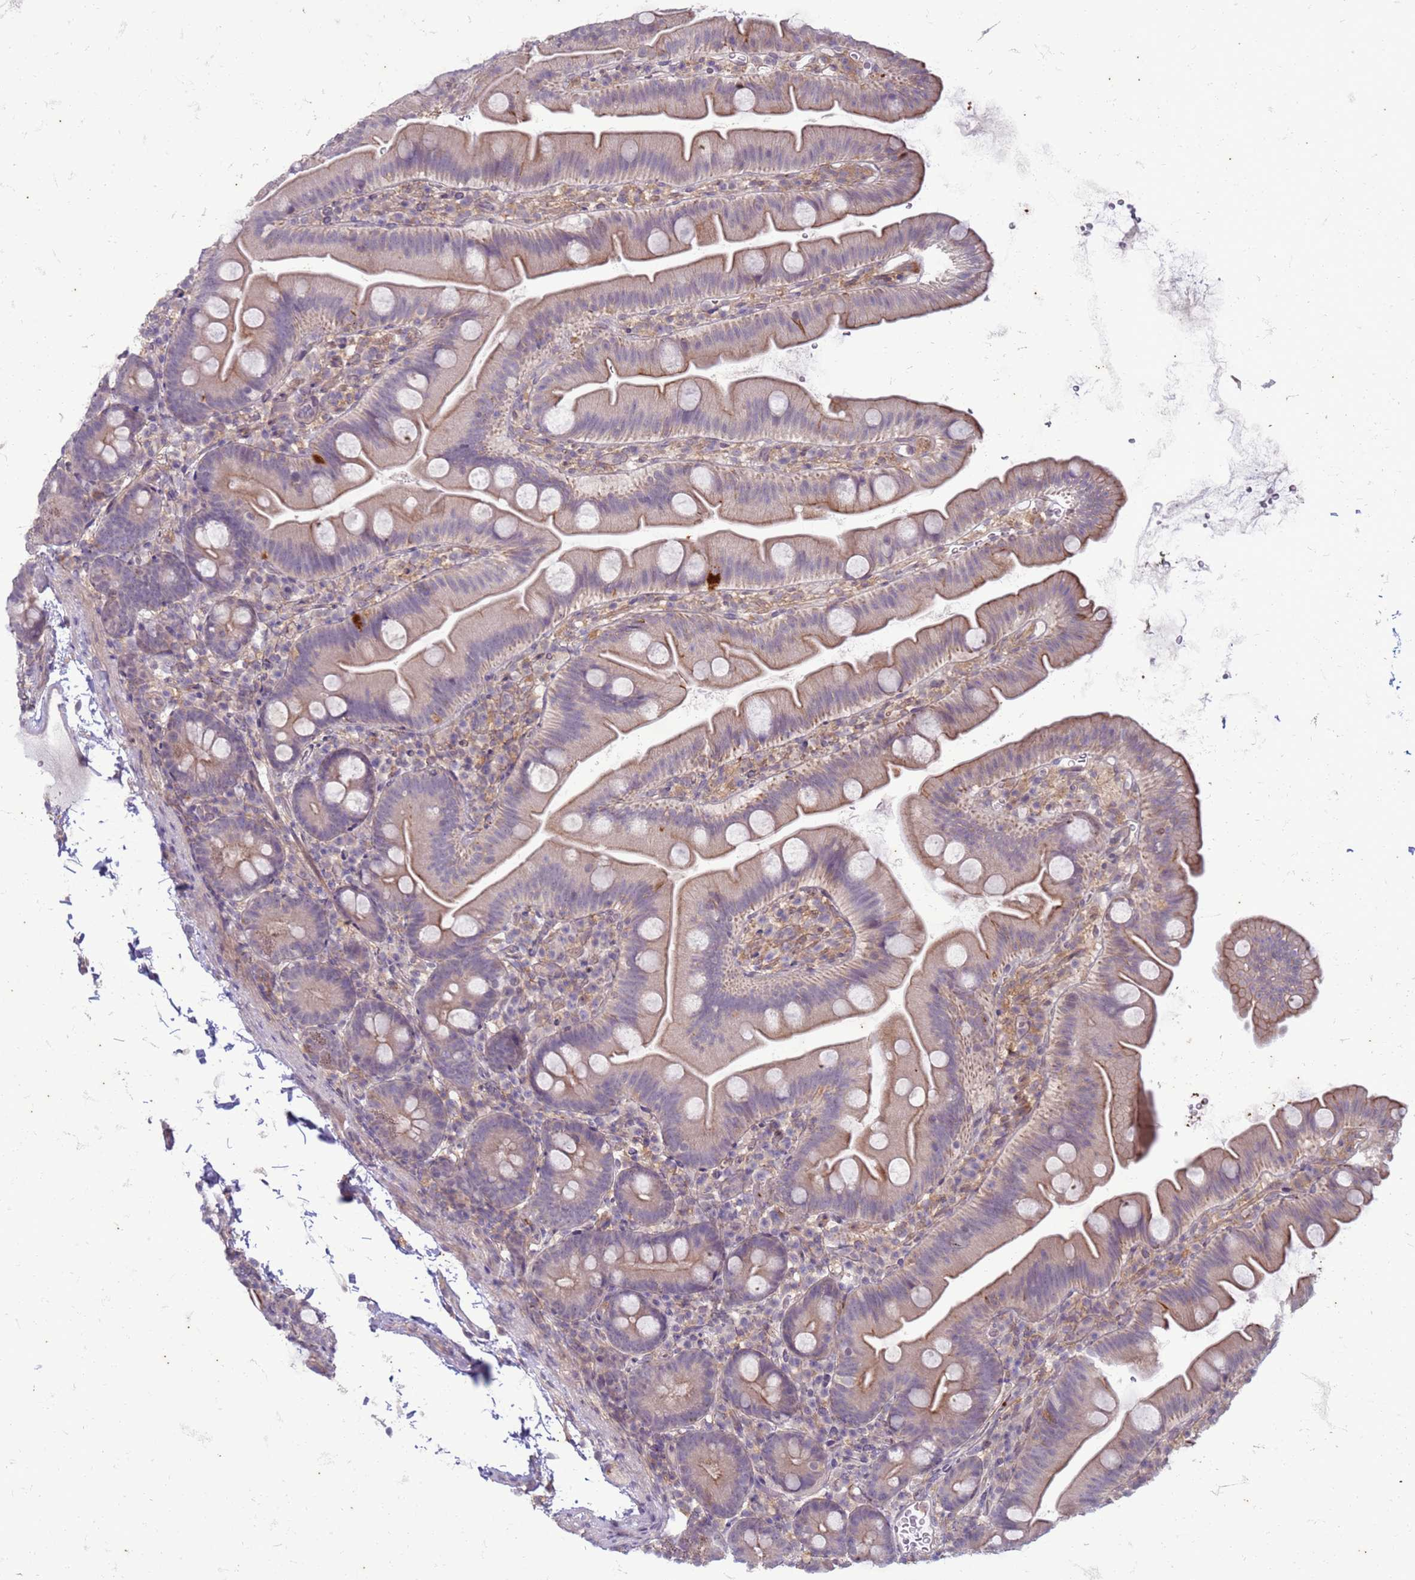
{"staining": {"intensity": "moderate", "quantity": "25%-75%", "location": "cytoplasmic/membranous"}, "tissue": "small intestine", "cell_type": "Glandular cells", "image_type": "normal", "snomed": [{"axis": "morphology", "description": "Normal tissue, NOS"}, {"axis": "topography", "description": "Small intestine"}], "caption": "Small intestine stained with a brown dye reveals moderate cytoplasmic/membranous positive expression in approximately 25%-75% of glandular cells.", "gene": "SLC15A3", "patient": {"sex": "female", "age": 68}}